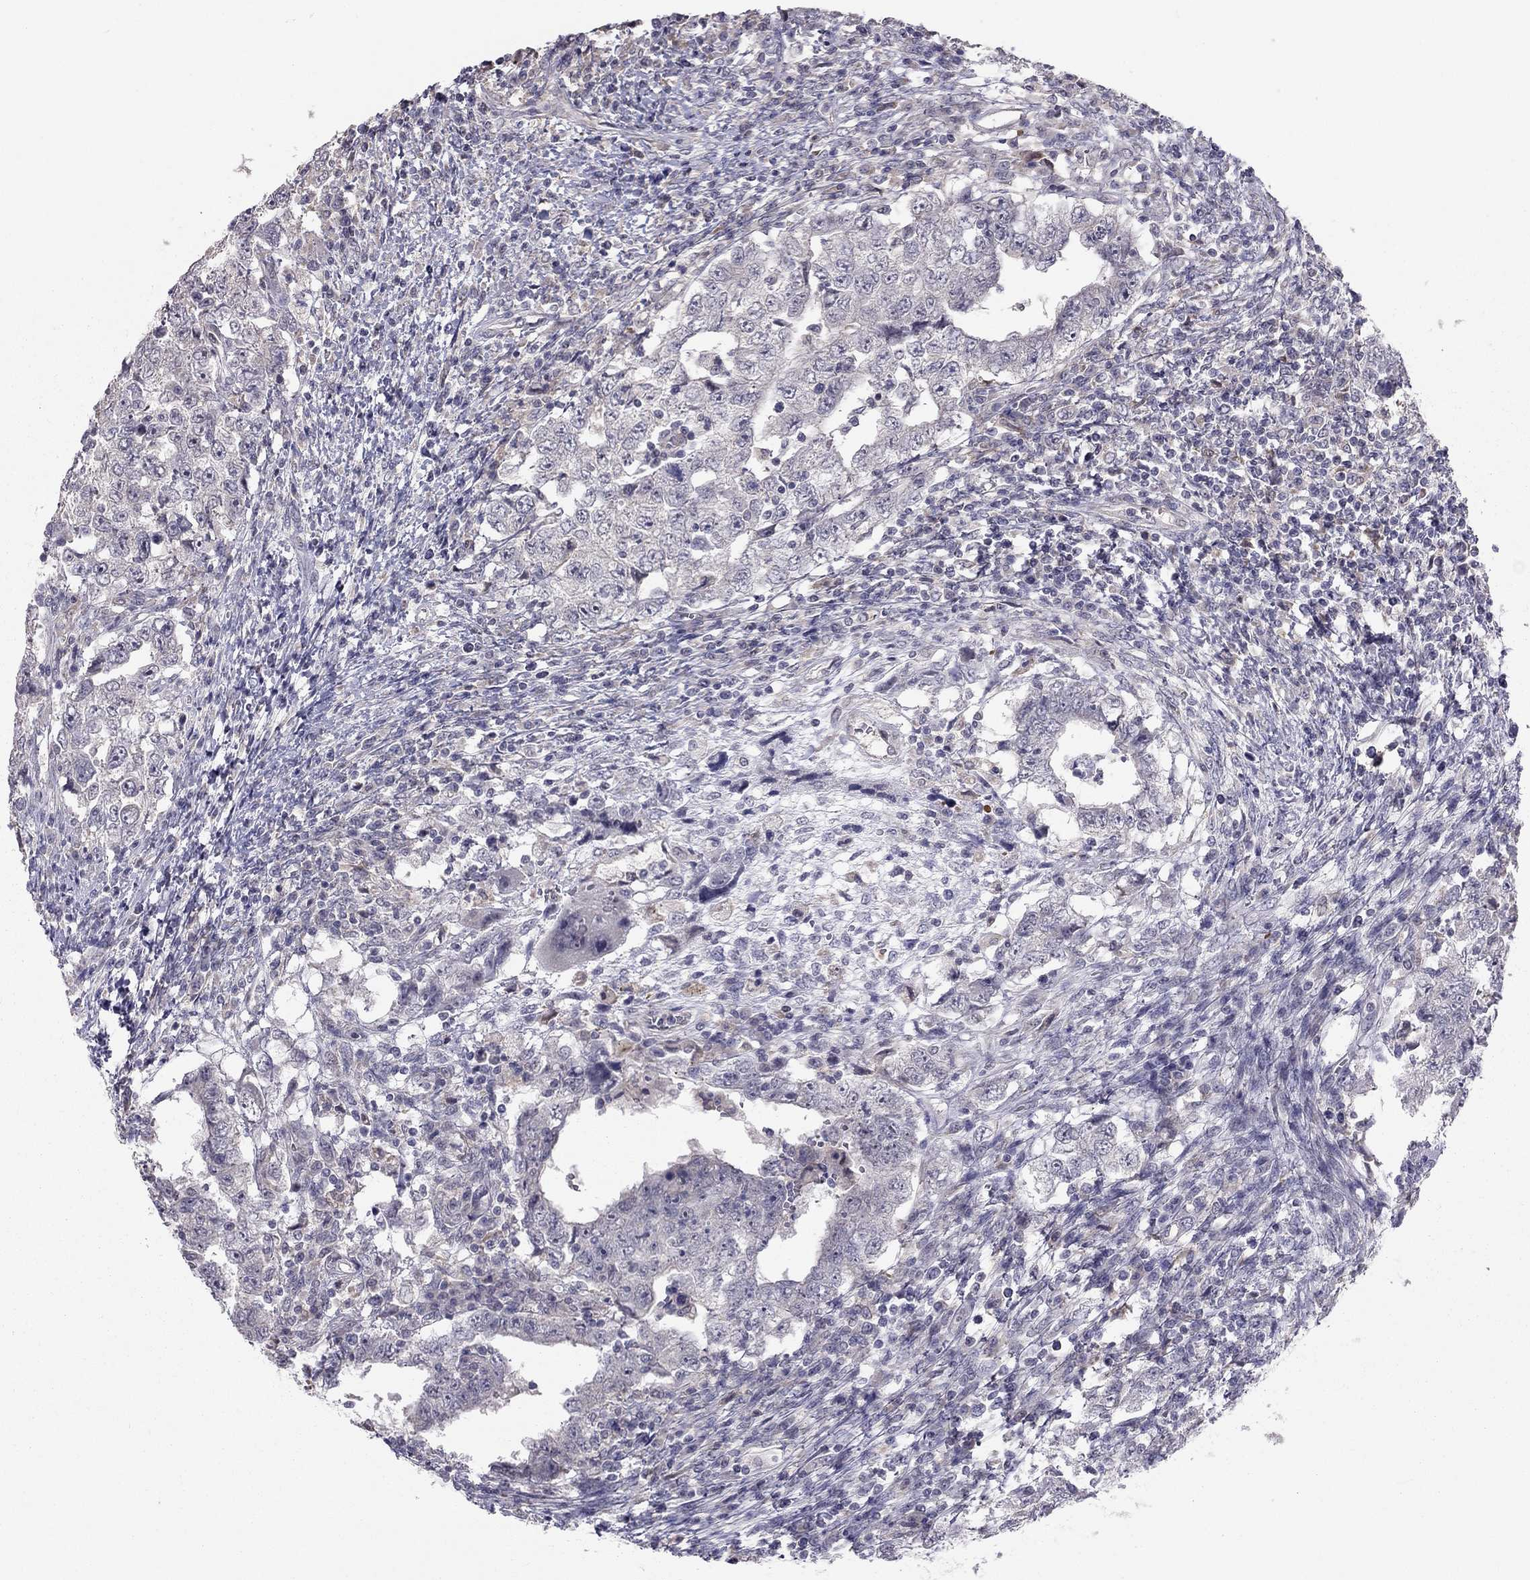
{"staining": {"intensity": "negative", "quantity": "none", "location": "none"}, "tissue": "testis cancer", "cell_type": "Tumor cells", "image_type": "cancer", "snomed": [{"axis": "morphology", "description": "Carcinoma, Embryonal, NOS"}, {"axis": "topography", "description": "Testis"}], "caption": "An image of testis embryonal carcinoma stained for a protein displays no brown staining in tumor cells.", "gene": "HSF2BP", "patient": {"sex": "male", "age": 26}}